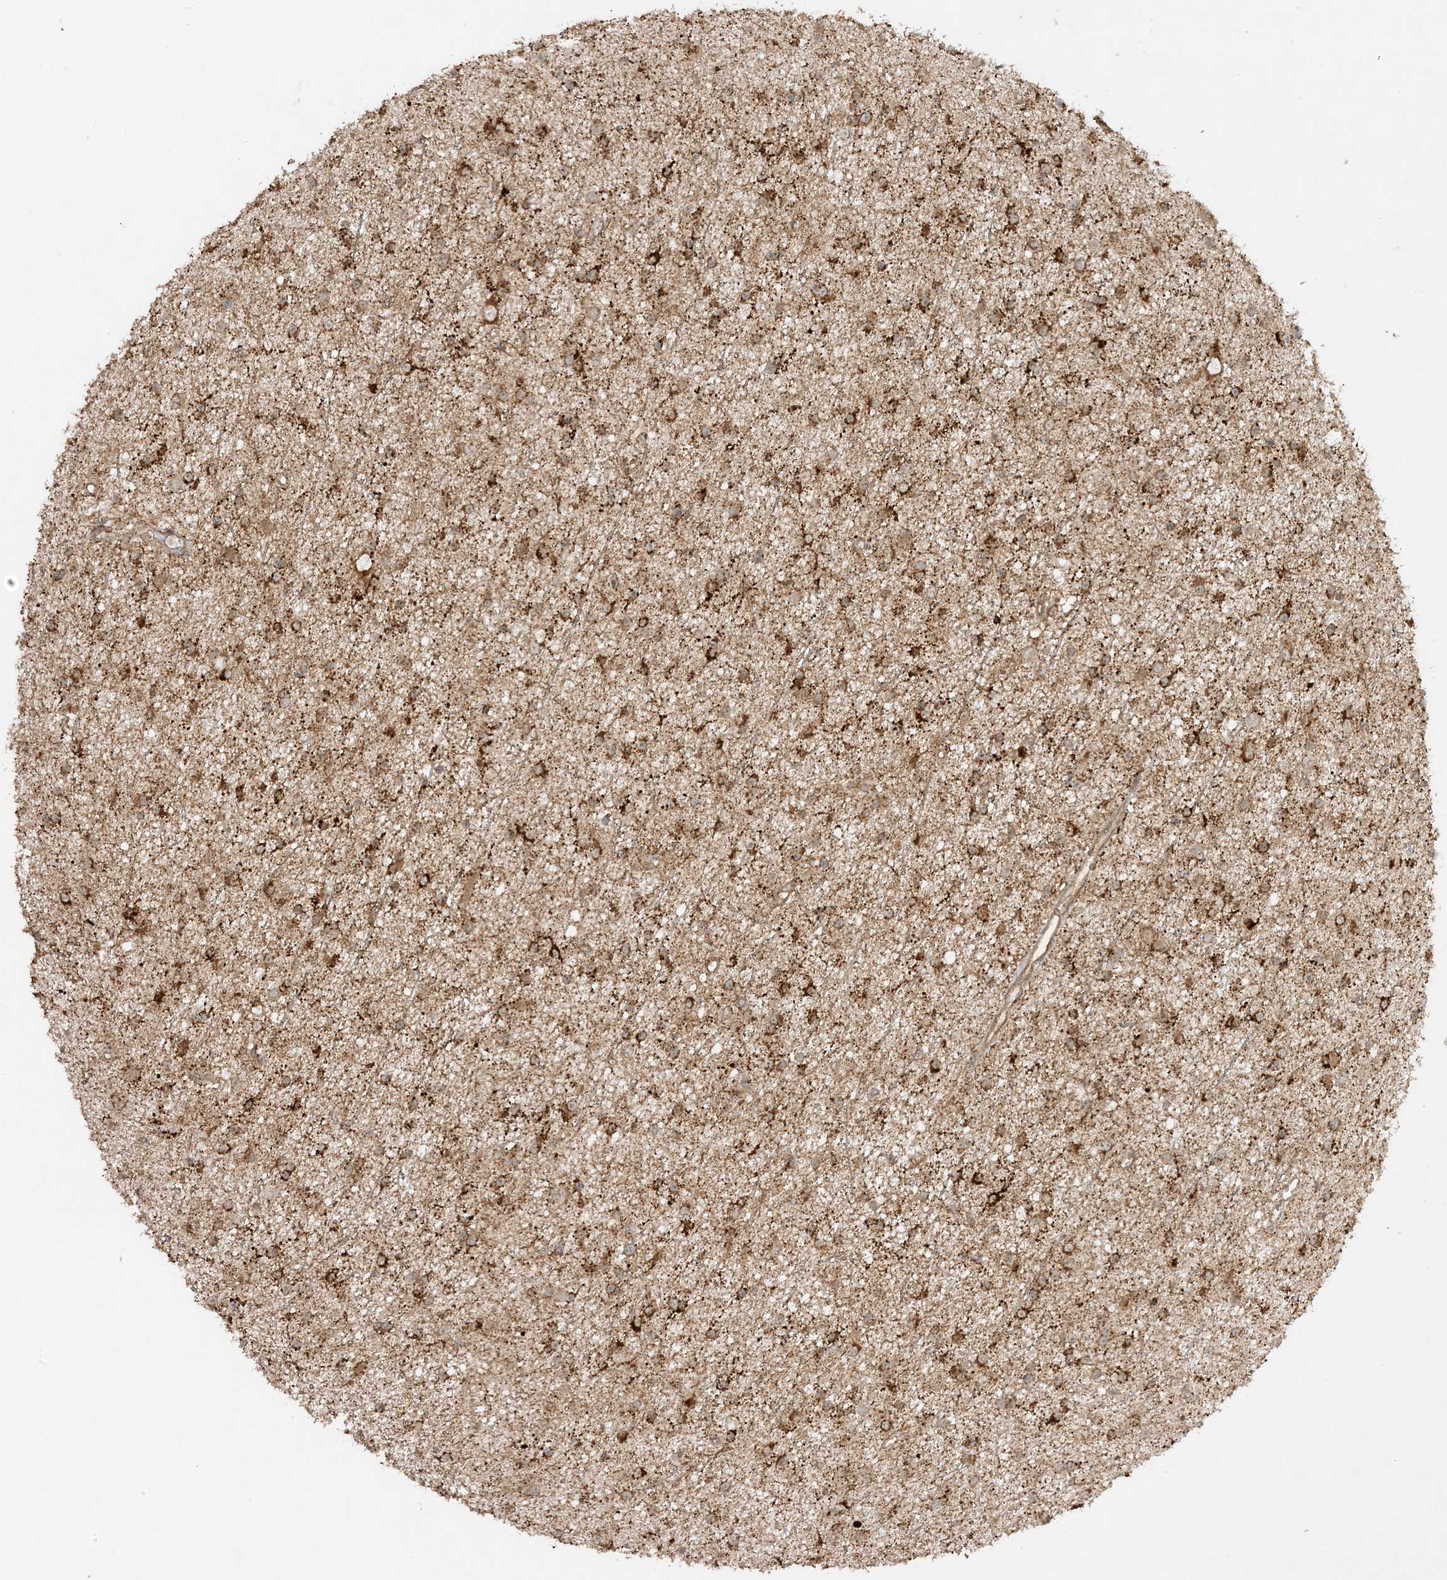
{"staining": {"intensity": "strong", "quantity": "25%-75%", "location": "cytoplasmic/membranous"}, "tissue": "glioma", "cell_type": "Tumor cells", "image_type": "cancer", "snomed": [{"axis": "morphology", "description": "Glioma, malignant, Low grade"}, {"axis": "topography", "description": "Cerebral cortex"}], "caption": "Immunohistochemistry (DAB) staining of glioma displays strong cytoplasmic/membranous protein positivity in approximately 25%-75% of tumor cells.", "gene": "XRN1", "patient": {"sex": "female", "age": 39}}